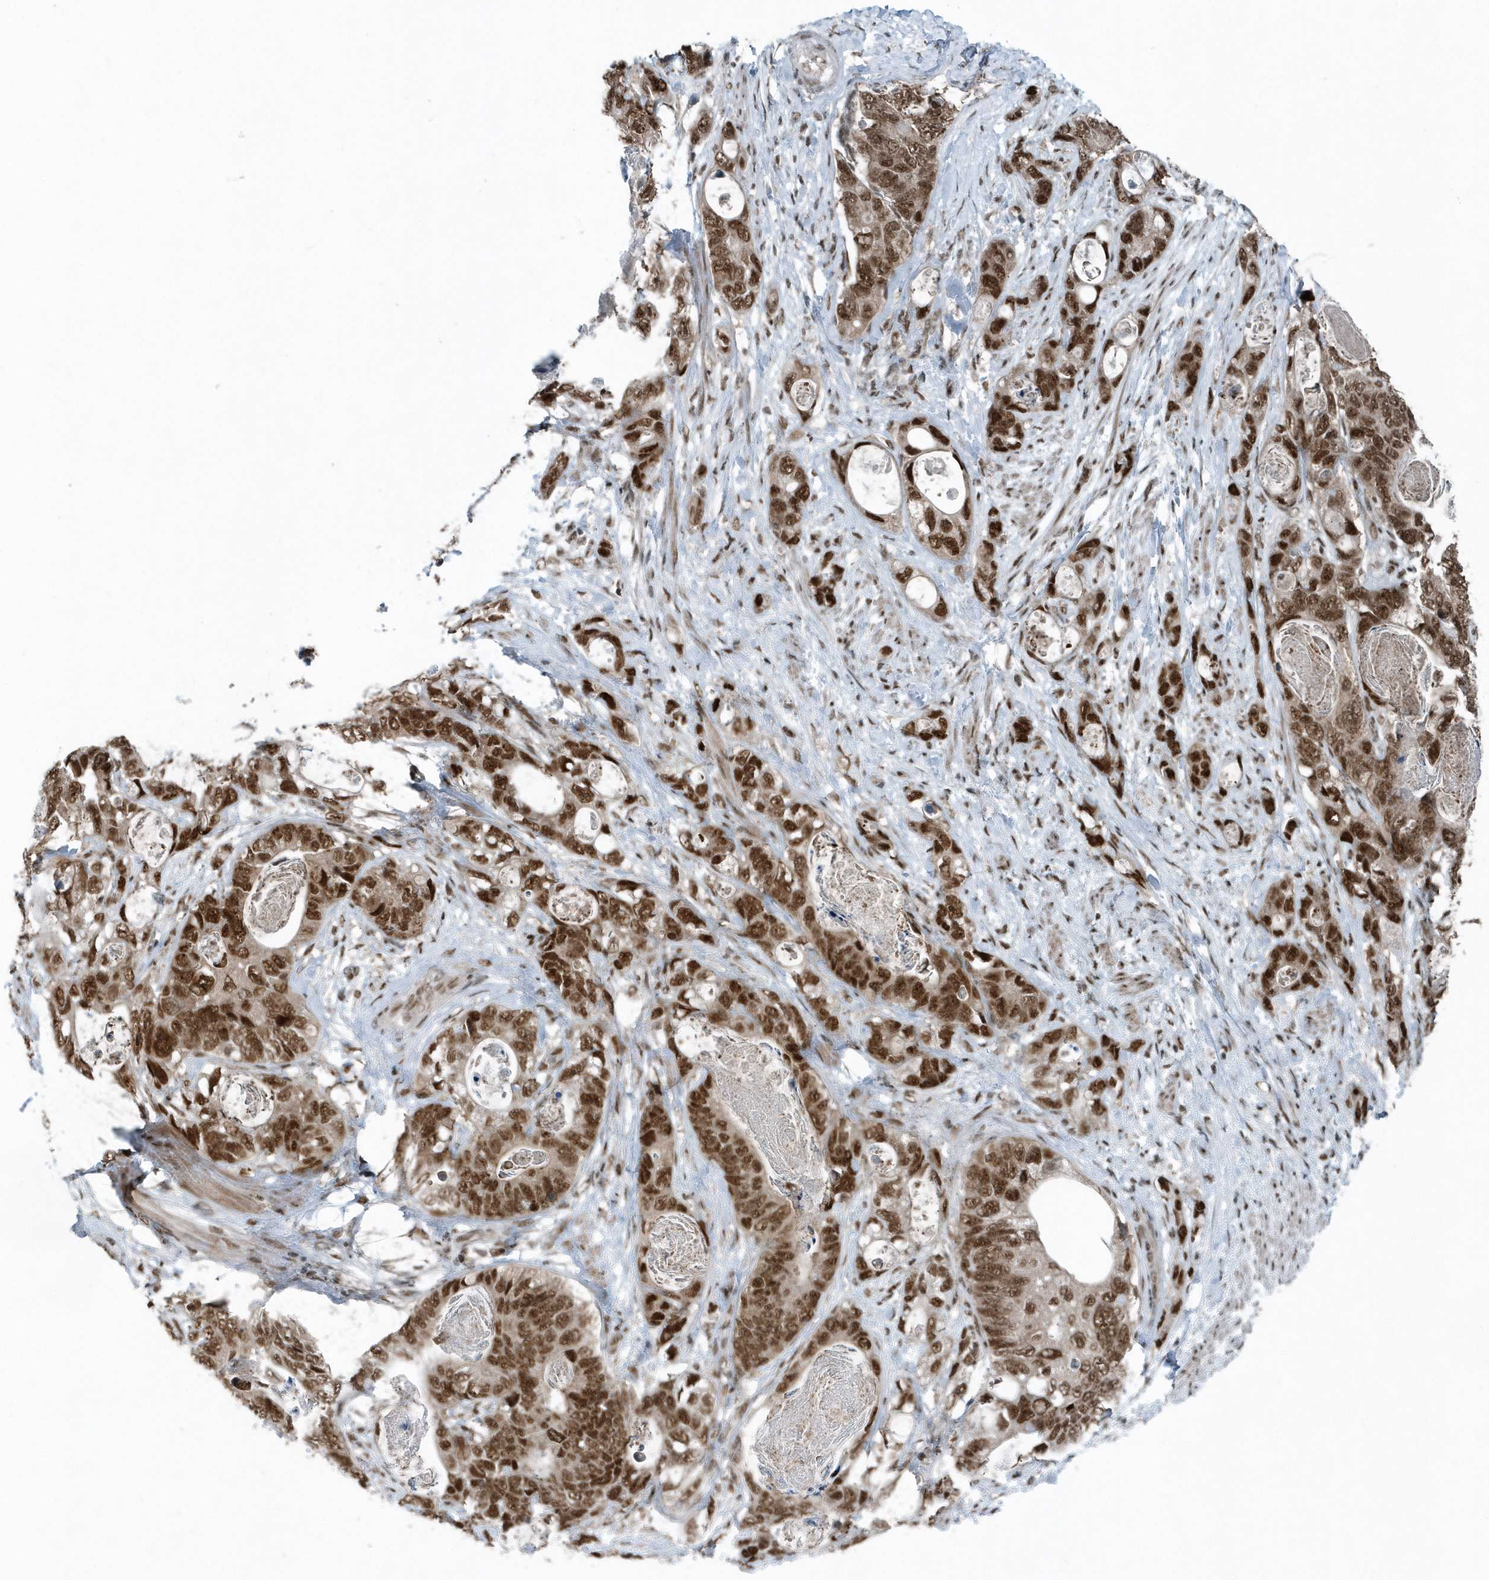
{"staining": {"intensity": "strong", "quantity": ">75%", "location": "nuclear"}, "tissue": "stomach cancer", "cell_type": "Tumor cells", "image_type": "cancer", "snomed": [{"axis": "morphology", "description": "Normal tissue, NOS"}, {"axis": "morphology", "description": "Adenocarcinoma, NOS"}, {"axis": "topography", "description": "Stomach"}], "caption": "Immunohistochemical staining of human stomach cancer reveals high levels of strong nuclear protein positivity in about >75% of tumor cells. (DAB IHC, brown staining for protein, blue staining for nuclei).", "gene": "YTHDC1", "patient": {"sex": "female", "age": 89}}